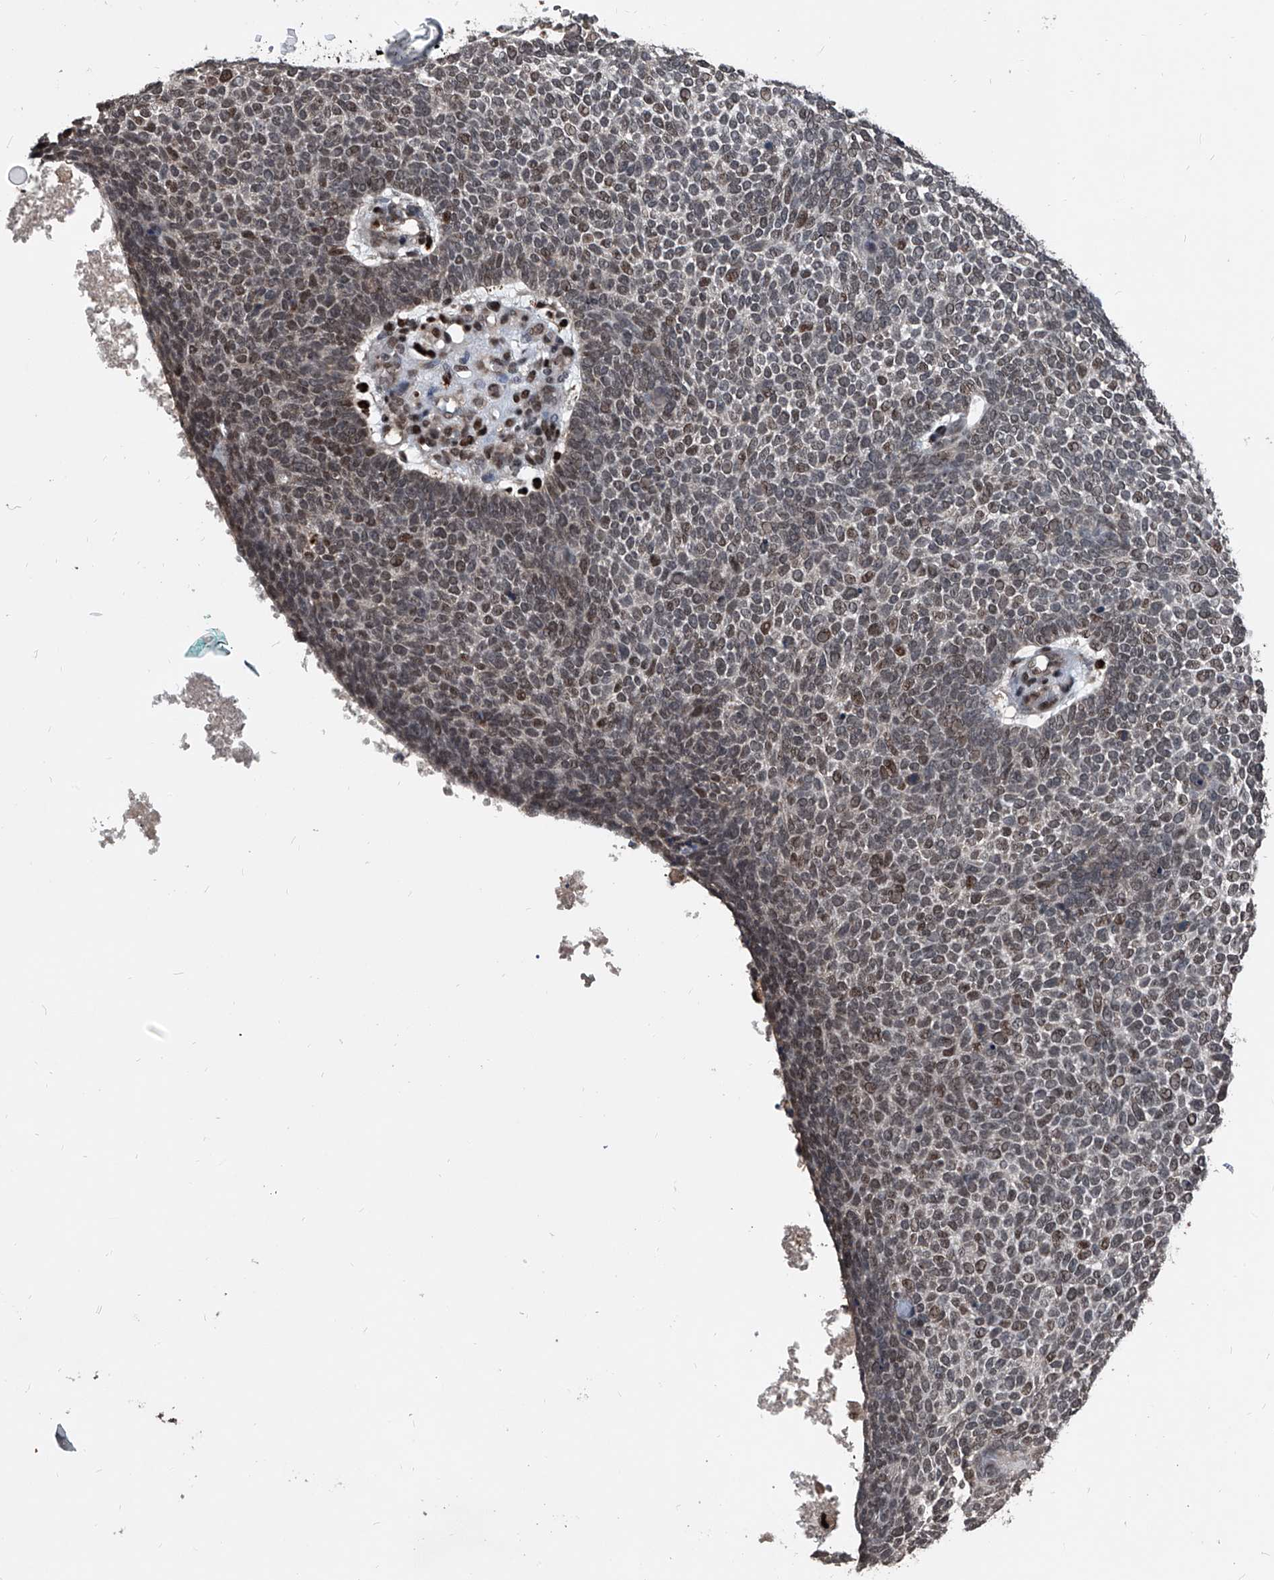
{"staining": {"intensity": "weak", "quantity": "25%-75%", "location": "nuclear"}, "tissue": "skin cancer", "cell_type": "Tumor cells", "image_type": "cancer", "snomed": [{"axis": "morphology", "description": "Basal cell carcinoma"}, {"axis": "topography", "description": "Skin"}], "caption": "There is low levels of weak nuclear staining in tumor cells of skin basal cell carcinoma, as demonstrated by immunohistochemical staining (brown color).", "gene": "FKBP5", "patient": {"sex": "female", "age": 81}}